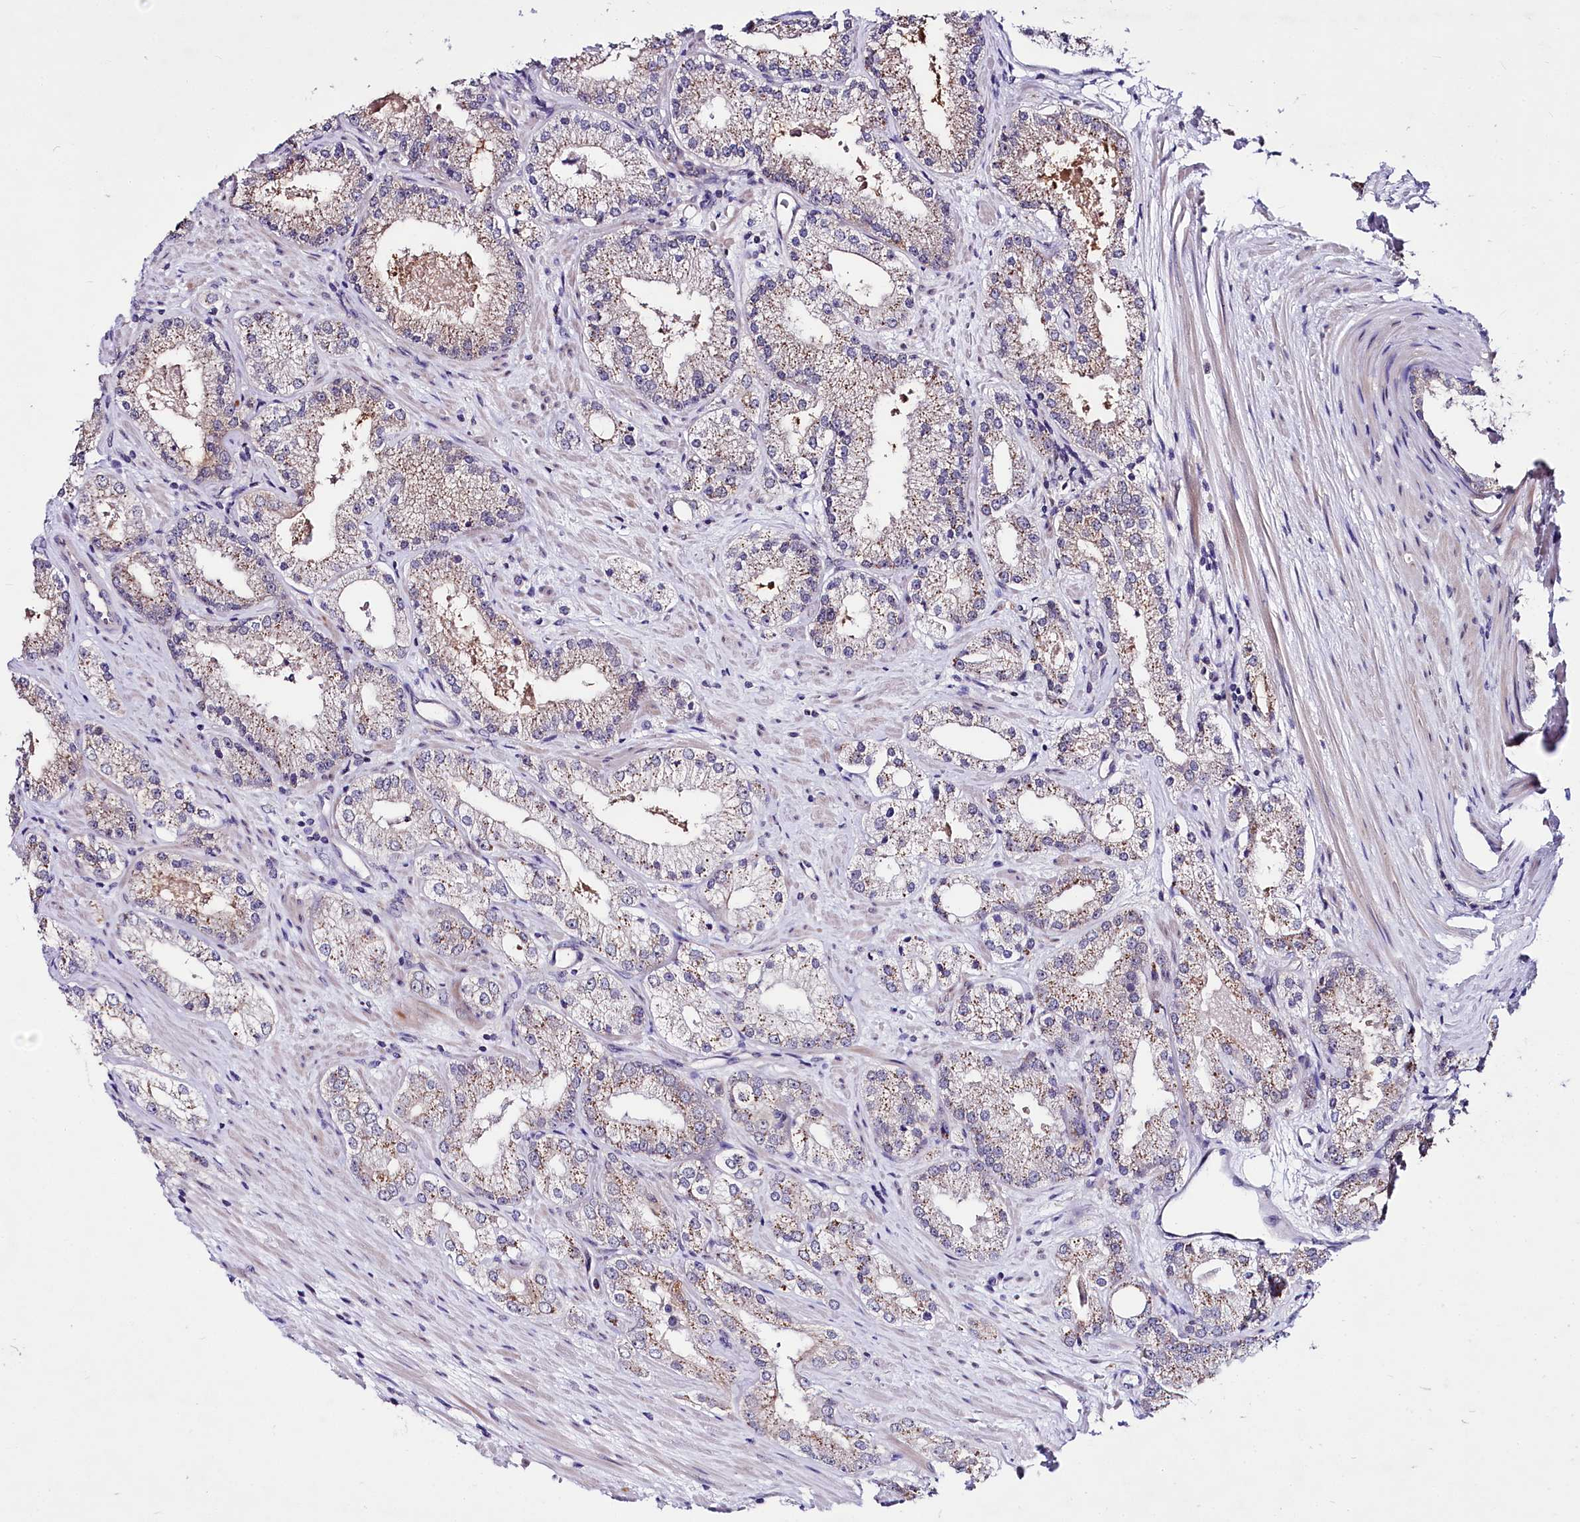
{"staining": {"intensity": "weak", "quantity": ">75%", "location": "cytoplasmic/membranous"}, "tissue": "prostate cancer", "cell_type": "Tumor cells", "image_type": "cancer", "snomed": [{"axis": "morphology", "description": "Adenocarcinoma, Low grade"}, {"axis": "topography", "description": "Prostate"}], "caption": "Immunohistochemistry (IHC) of prostate cancer exhibits low levels of weak cytoplasmic/membranous positivity in approximately >75% of tumor cells.", "gene": "UBE3A", "patient": {"sex": "male", "age": 69}}